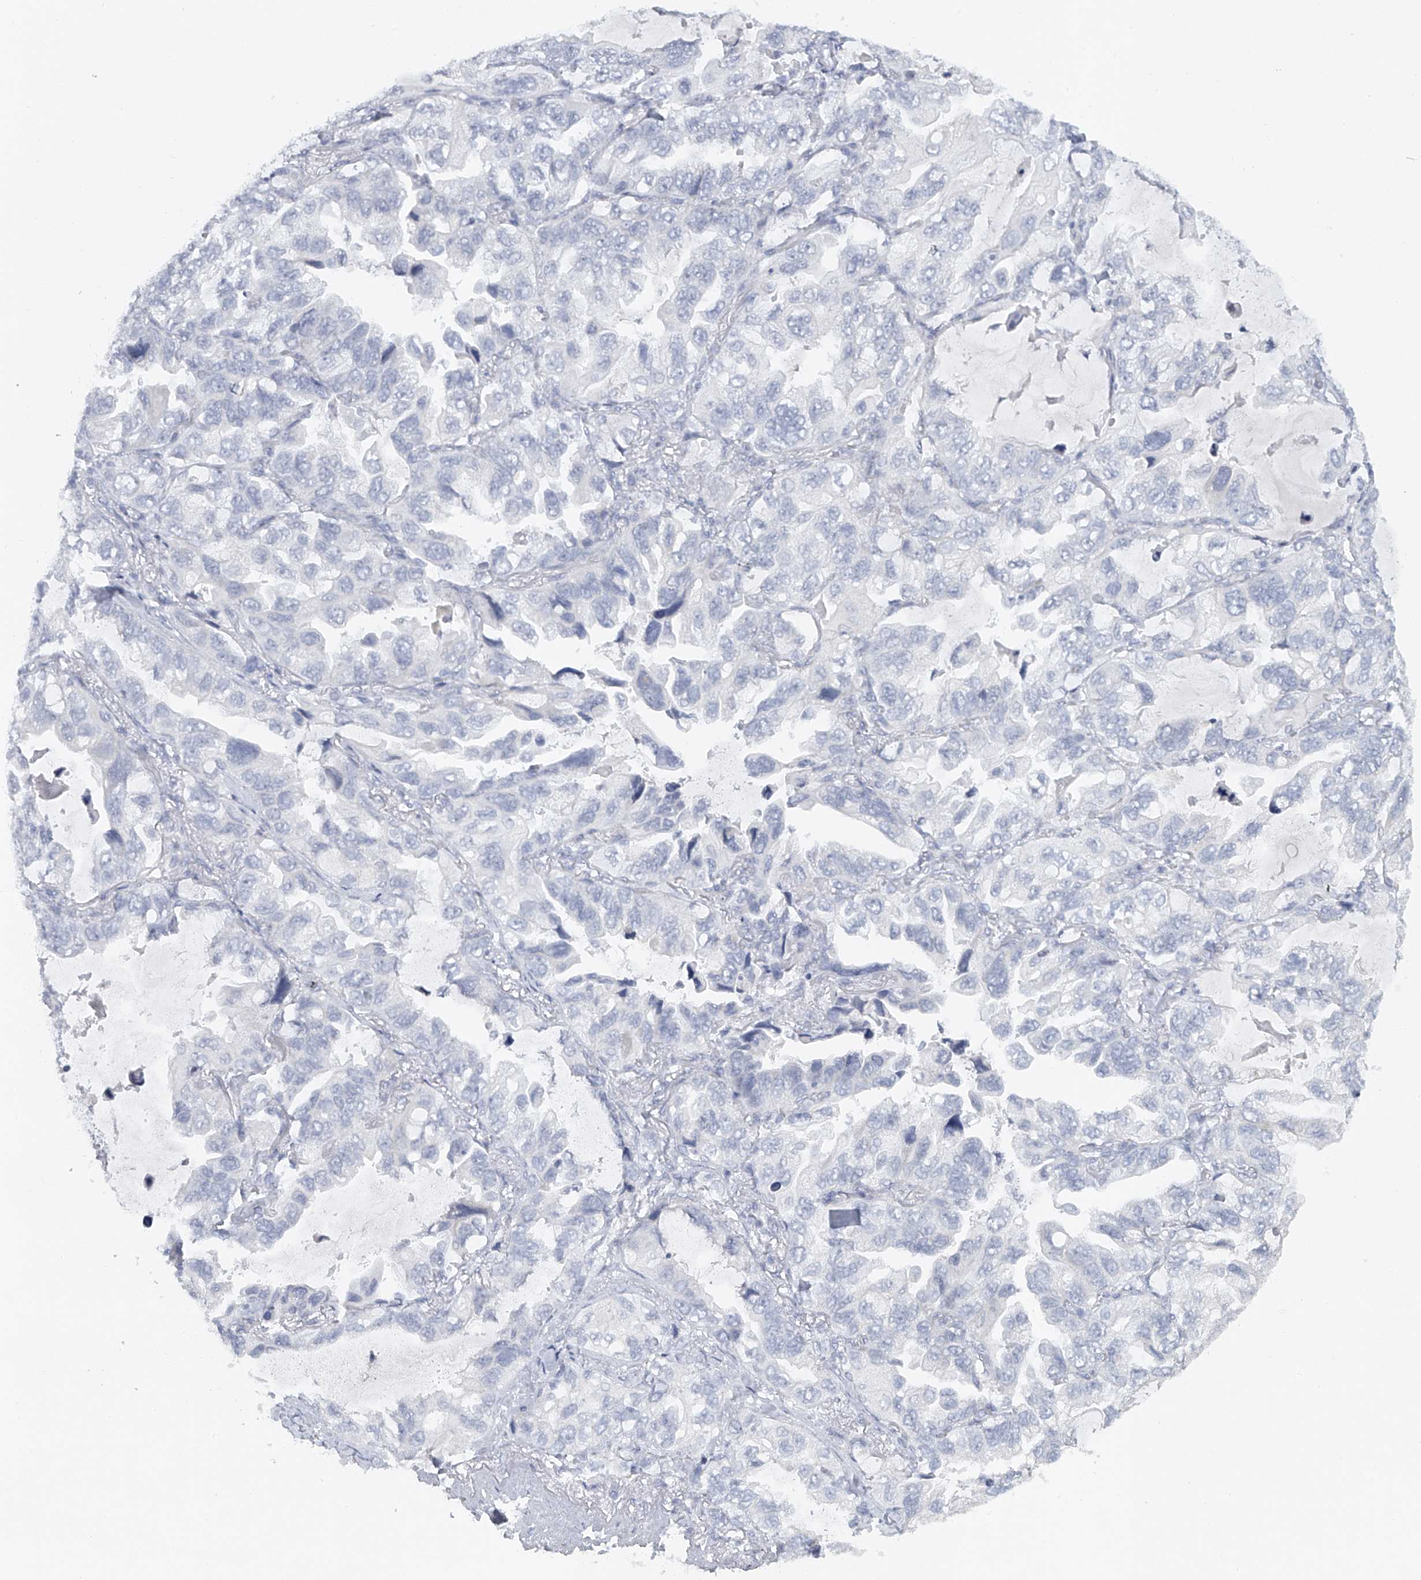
{"staining": {"intensity": "negative", "quantity": "none", "location": "none"}, "tissue": "lung cancer", "cell_type": "Tumor cells", "image_type": "cancer", "snomed": [{"axis": "morphology", "description": "Squamous cell carcinoma, NOS"}, {"axis": "topography", "description": "Lung"}], "caption": "Human squamous cell carcinoma (lung) stained for a protein using immunohistochemistry (IHC) demonstrates no staining in tumor cells.", "gene": "FAT2", "patient": {"sex": "female", "age": 73}}